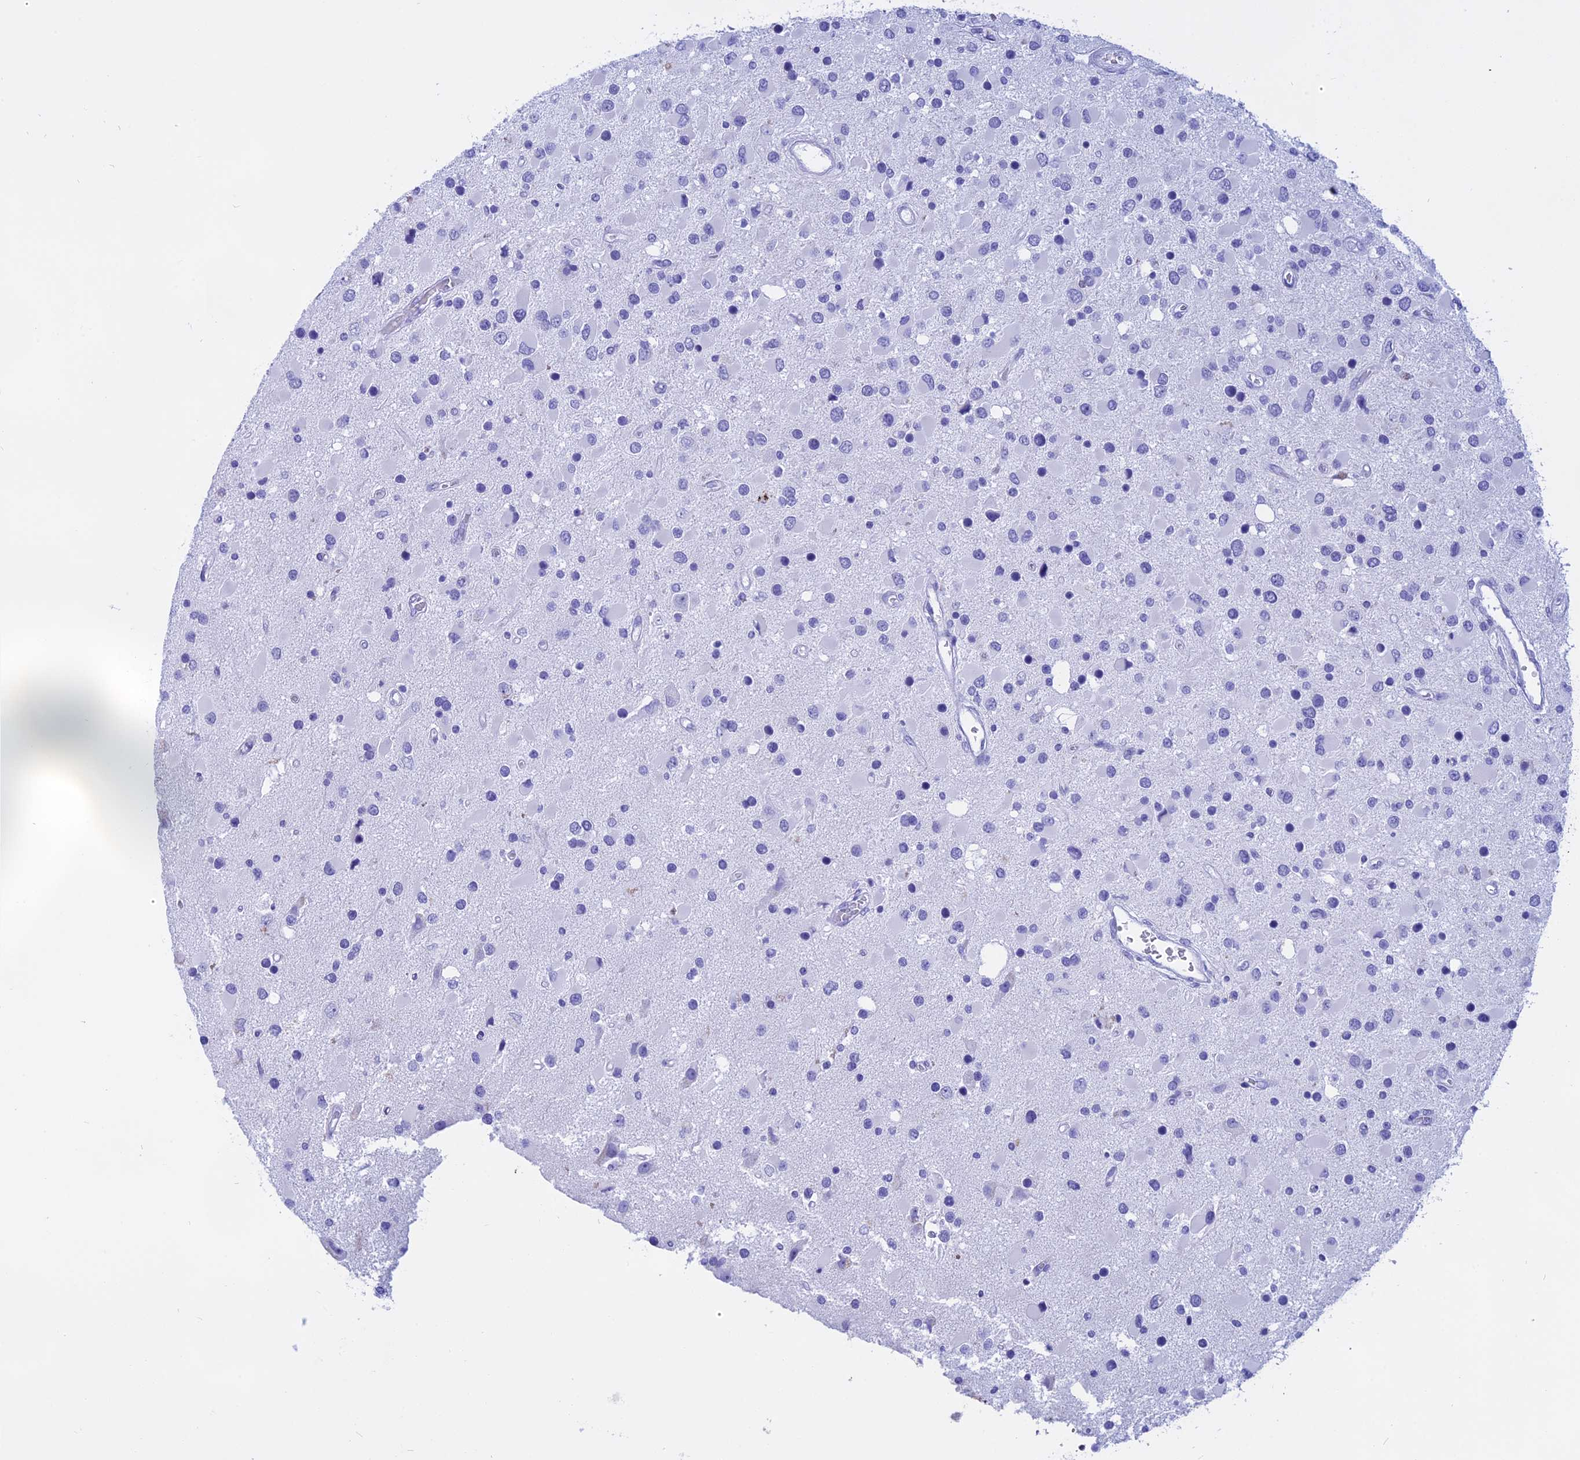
{"staining": {"intensity": "negative", "quantity": "none", "location": "none"}, "tissue": "glioma", "cell_type": "Tumor cells", "image_type": "cancer", "snomed": [{"axis": "morphology", "description": "Glioma, malignant, High grade"}, {"axis": "topography", "description": "Brain"}], "caption": "A histopathology image of malignant glioma (high-grade) stained for a protein reveals no brown staining in tumor cells.", "gene": "ISCA1", "patient": {"sex": "male", "age": 53}}